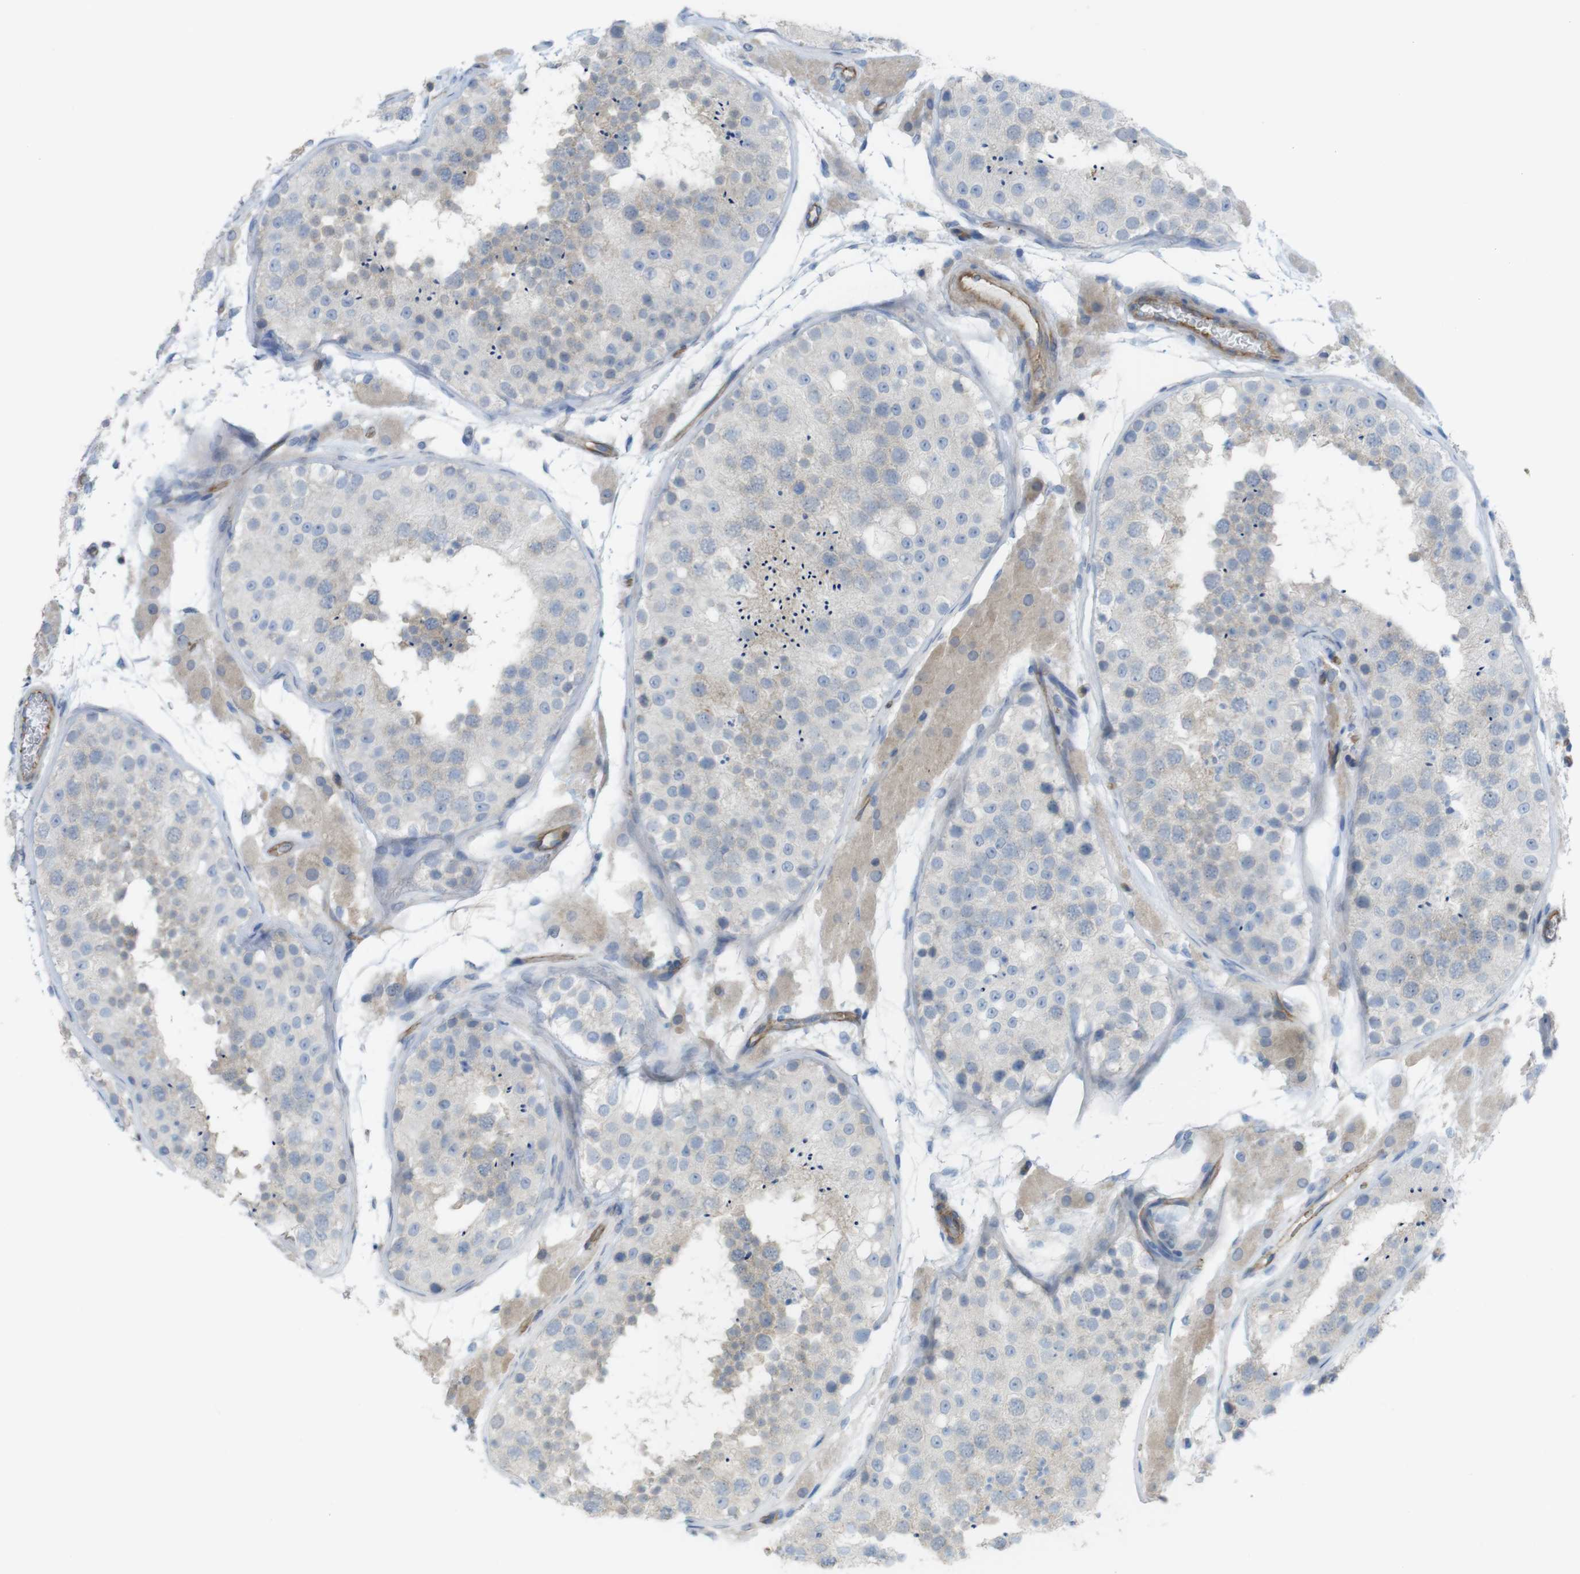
{"staining": {"intensity": "weak", "quantity": "<25%", "location": "cytoplasmic/membranous"}, "tissue": "testis", "cell_type": "Cells in seminiferous ducts", "image_type": "normal", "snomed": [{"axis": "morphology", "description": "Normal tissue, NOS"}, {"axis": "topography", "description": "Testis"}], "caption": "Benign testis was stained to show a protein in brown. There is no significant positivity in cells in seminiferous ducts.", "gene": "PREX2", "patient": {"sex": "male", "age": 26}}